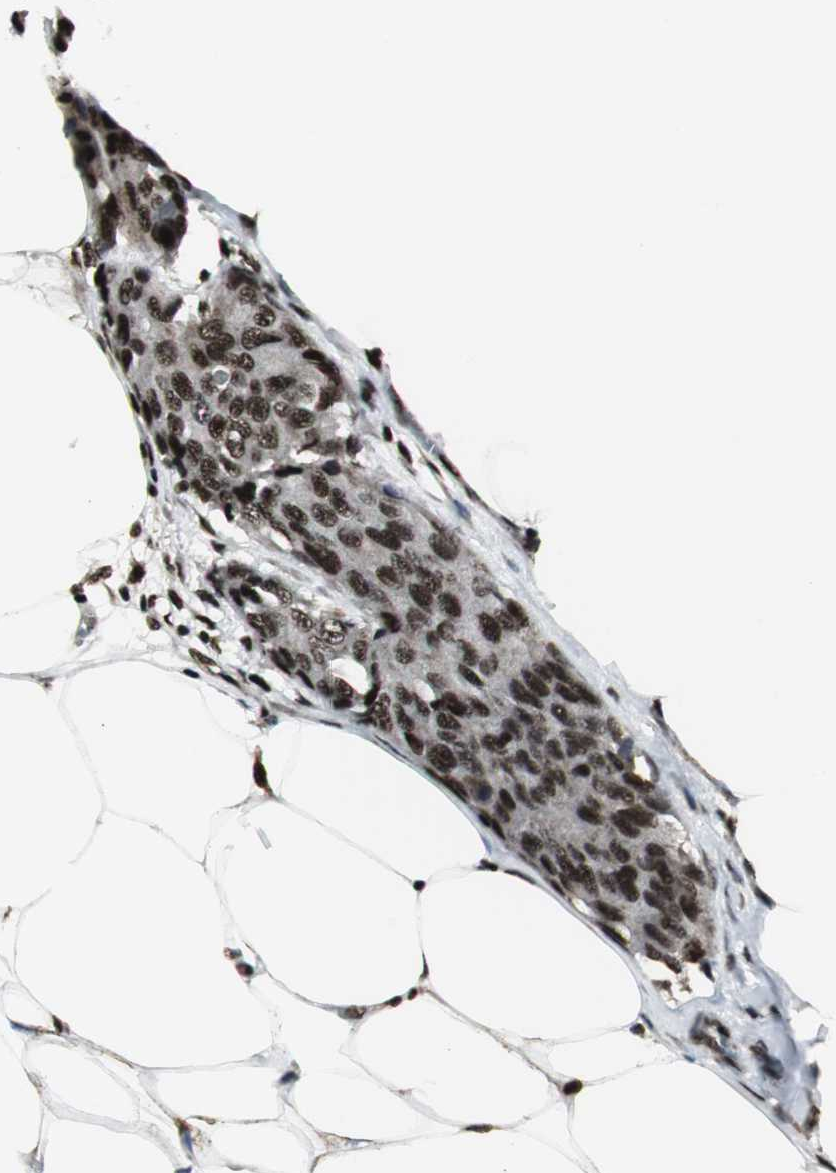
{"staining": {"intensity": "strong", "quantity": ">75%", "location": "nuclear"}, "tissue": "breast cancer", "cell_type": "Tumor cells", "image_type": "cancer", "snomed": [{"axis": "morphology", "description": "Duct carcinoma"}, {"axis": "topography", "description": "Breast"}], "caption": "Tumor cells show high levels of strong nuclear expression in about >75% of cells in human breast infiltrating ductal carcinoma.", "gene": "PARN", "patient": {"sex": "female", "age": 80}}